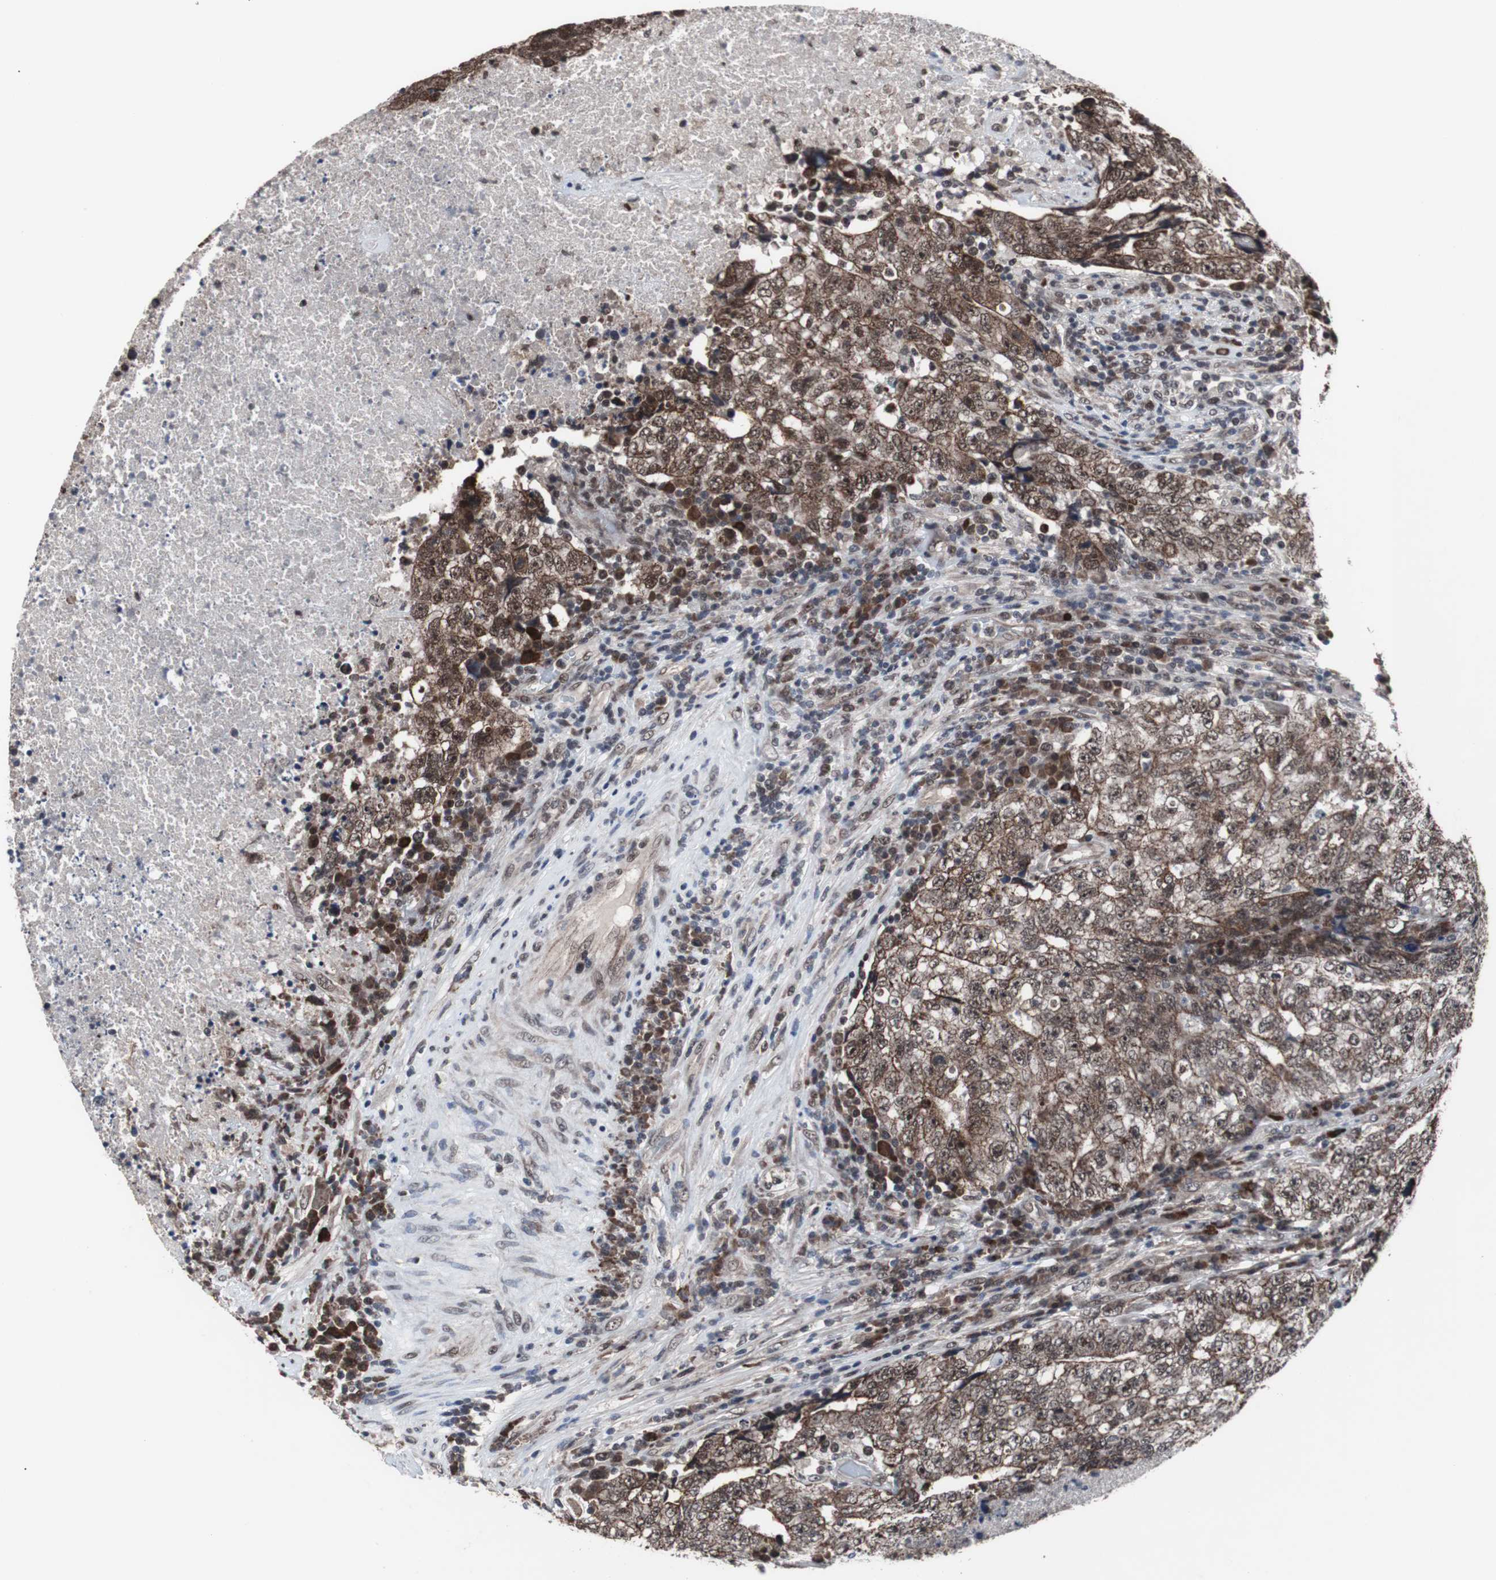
{"staining": {"intensity": "moderate", "quantity": ">75%", "location": "cytoplasmic/membranous,nuclear"}, "tissue": "testis cancer", "cell_type": "Tumor cells", "image_type": "cancer", "snomed": [{"axis": "morphology", "description": "Necrosis, NOS"}, {"axis": "morphology", "description": "Carcinoma, Embryonal, NOS"}, {"axis": "topography", "description": "Testis"}], "caption": "The immunohistochemical stain labels moderate cytoplasmic/membranous and nuclear expression in tumor cells of testis cancer (embryonal carcinoma) tissue.", "gene": "GTF2F2", "patient": {"sex": "male", "age": 19}}